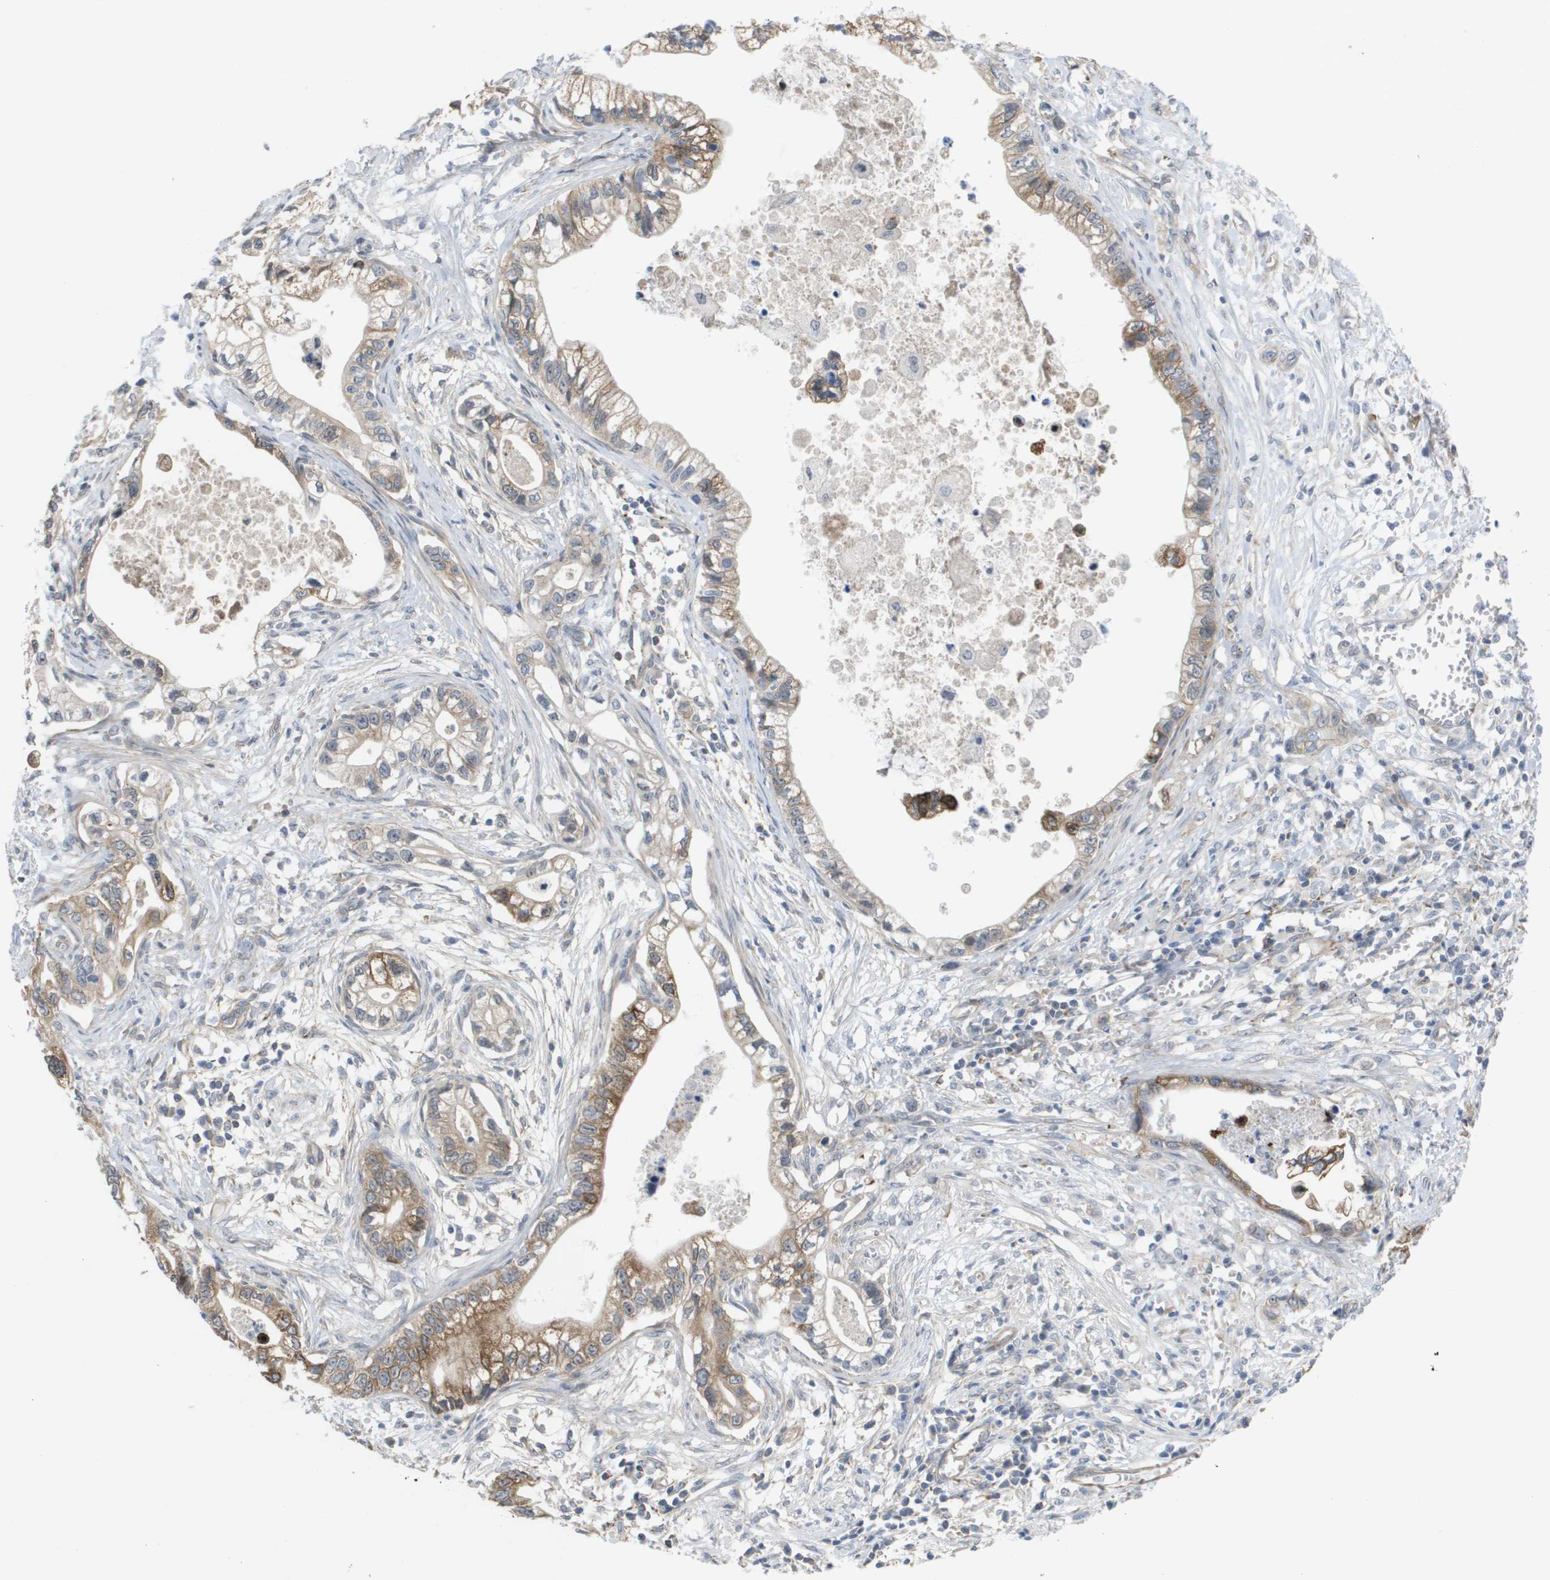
{"staining": {"intensity": "weak", "quantity": "25%-75%", "location": "cytoplasmic/membranous"}, "tissue": "pancreatic cancer", "cell_type": "Tumor cells", "image_type": "cancer", "snomed": [{"axis": "morphology", "description": "Adenocarcinoma, NOS"}, {"axis": "topography", "description": "Pancreas"}], "caption": "Immunohistochemical staining of pancreatic cancer shows low levels of weak cytoplasmic/membranous protein positivity in approximately 25%-75% of tumor cells.", "gene": "MTARC2", "patient": {"sex": "male", "age": 56}}